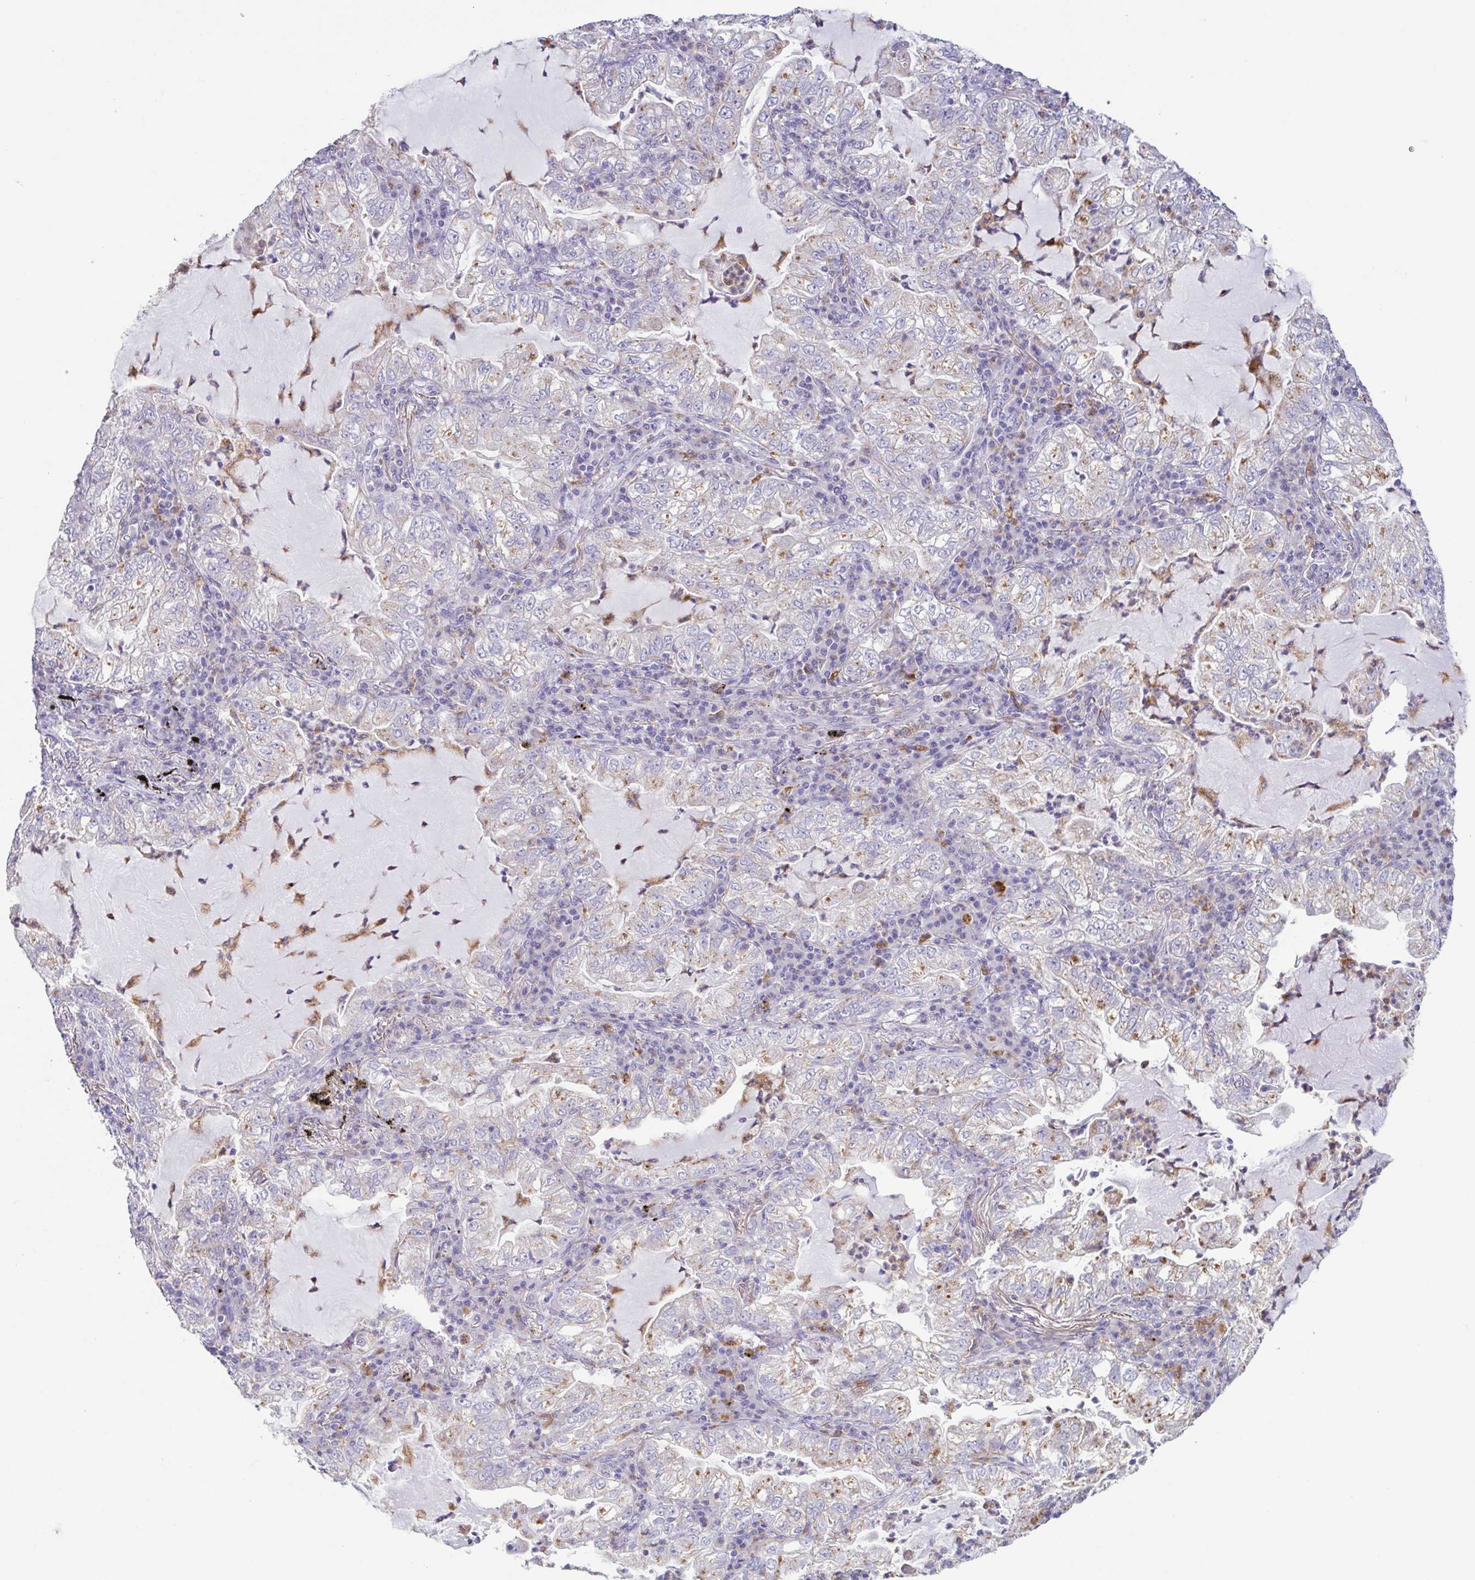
{"staining": {"intensity": "negative", "quantity": "none", "location": "none"}, "tissue": "lung cancer", "cell_type": "Tumor cells", "image_type": "cancer", "snomed": [{"axis": "morphology", "description": "Adenocarcinoma, NOS"}, {"axis": "topography", "description": "Lung"}], "caption": "Tumor cells are negative for protein expression in human lung adenocarcinoma. Nuclei are stained in blue.", "gene": "ATP6V1G2", "patient": {"sex": "female", "age": 73}}